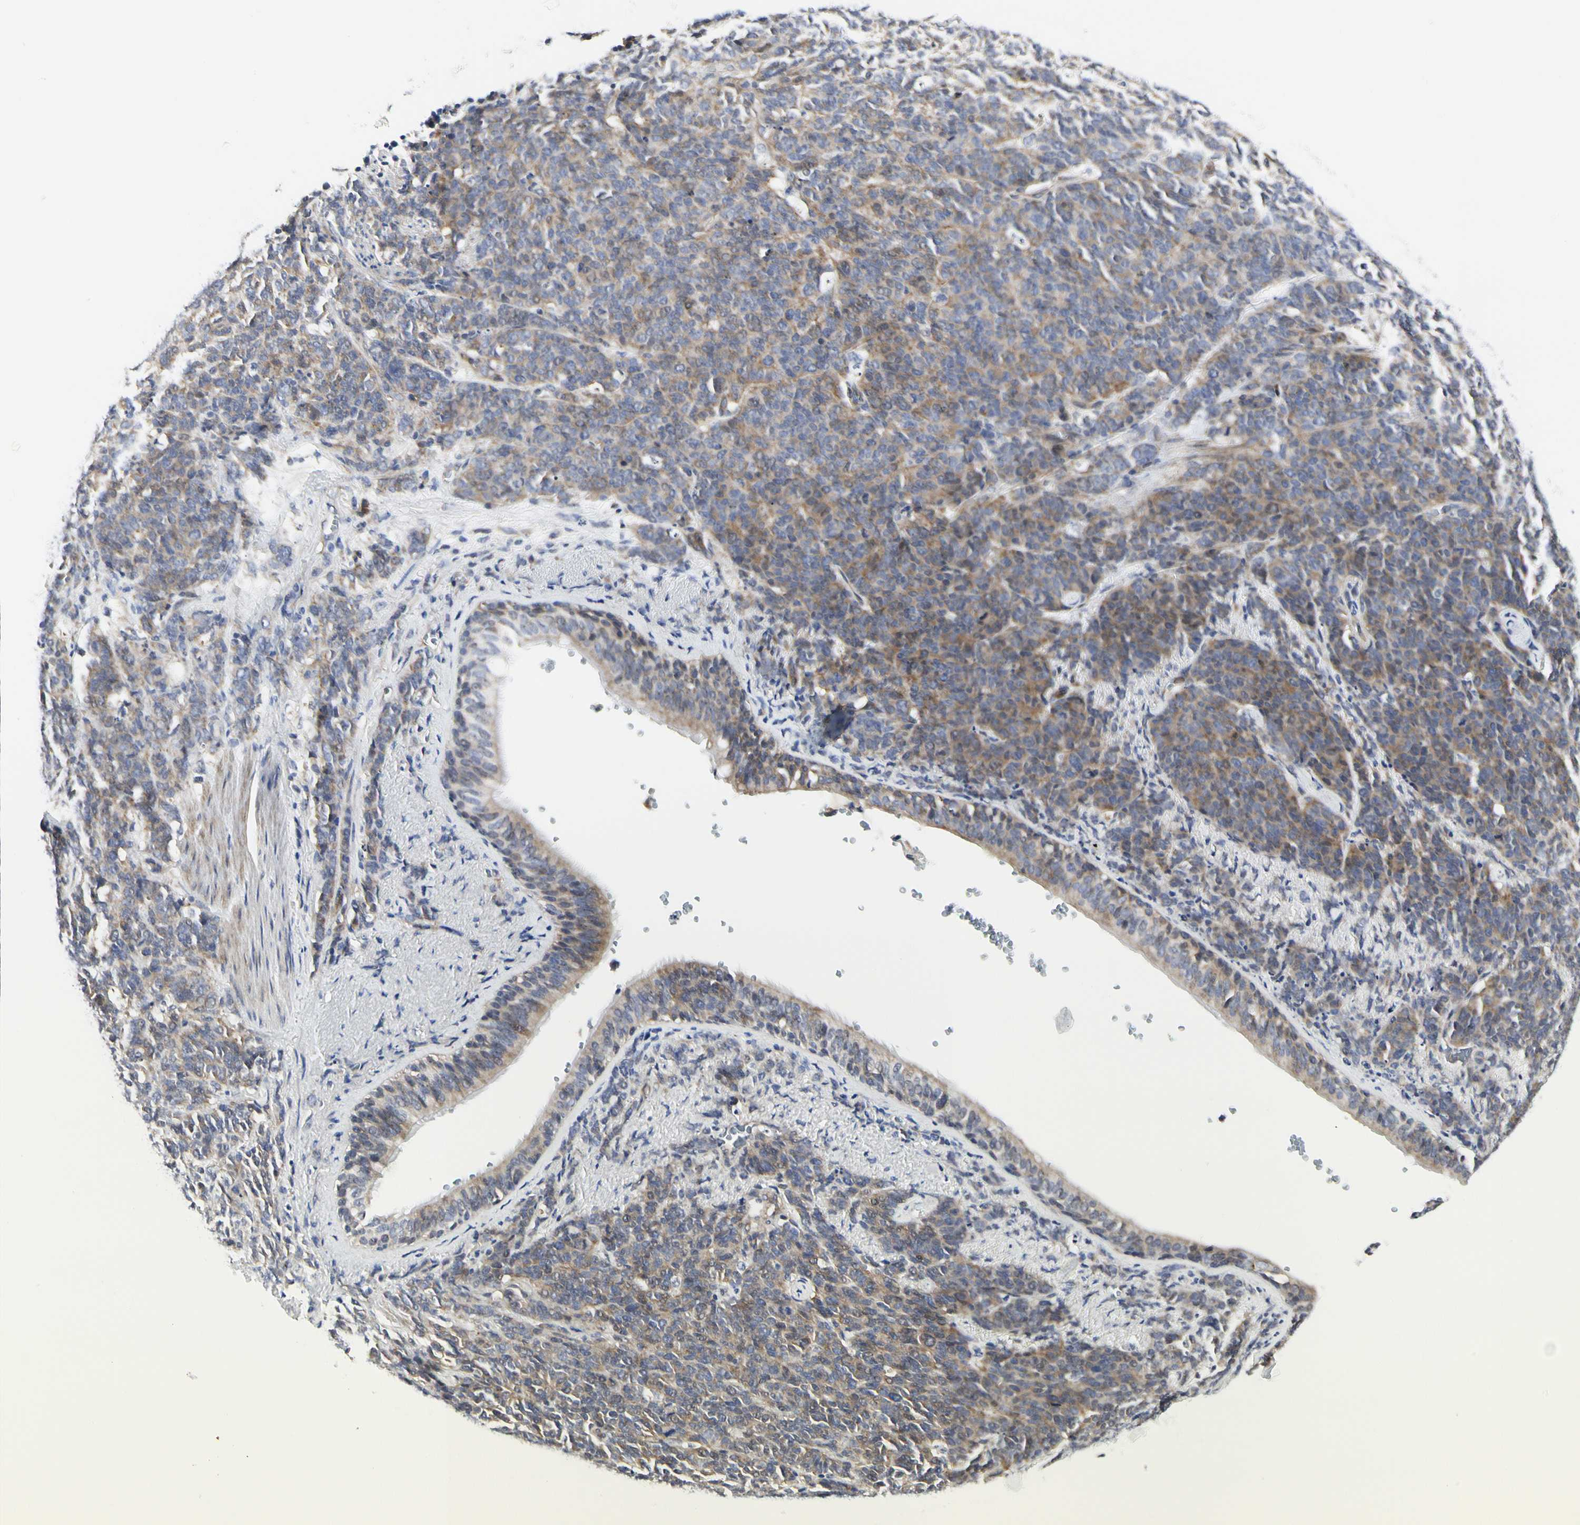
{"staining": {"intensity": "moderate", "quantity": ">75%", "location": "cytoplasmic/membranous"}, "tissue": "lung cancer", "cell_type": "Tumor cells", "image_type": "cancer", "snomed": [{"axis": "morphology", "description": "Neoplasm, malignant, NOS"}, {"axis": "topography", "description": "Lung"}], "caption": "Immunohistochemical staining of human lung cancer (malignant neoplasm) demonstrates medium levels of moderate cytoplasmic/membranous expression in approximately >75% of tumor cells.", "gene": "SHANK2", "patient": {"sex": "female", "age": 58}}